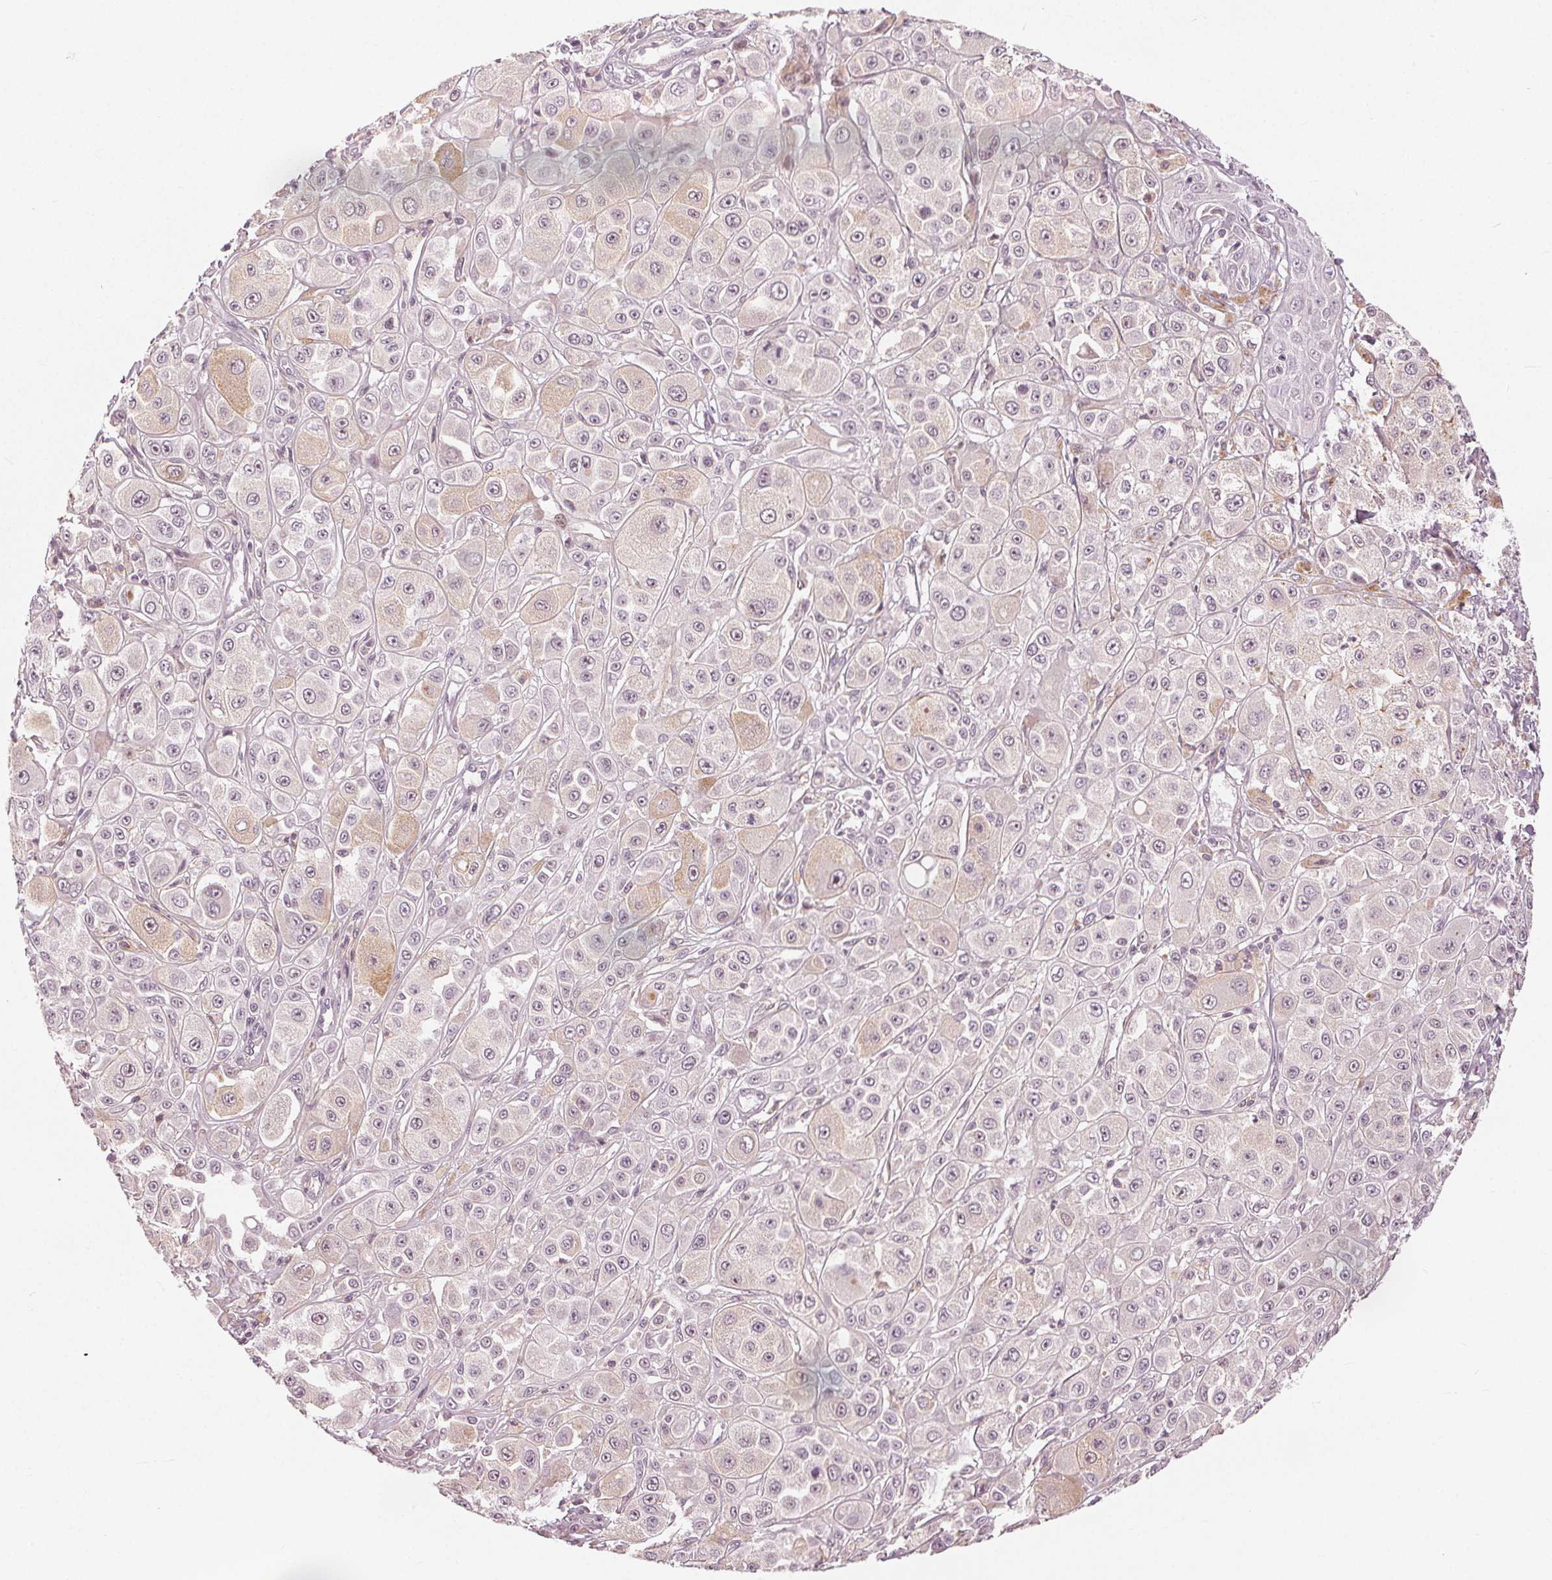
{"staining": {"intensity": "negative", "quantity": "none", "location": "none"}, "tissue": "melanoma", "cell_type": "Tumor cells", "image_type": "cancer", "snomed": [{"axis": "morphology", "description": "Malignant melanoma, NOS"}, {"axis": "topography", "description": "Skin"}], "caption": "DAB (3,3'-diaminobenzidine) immunohistochemical staining of melanoma shows no significant staining in tumor cells.", "gene": "SLC34A1", "patient": {"sex": "male", "age": 67}}